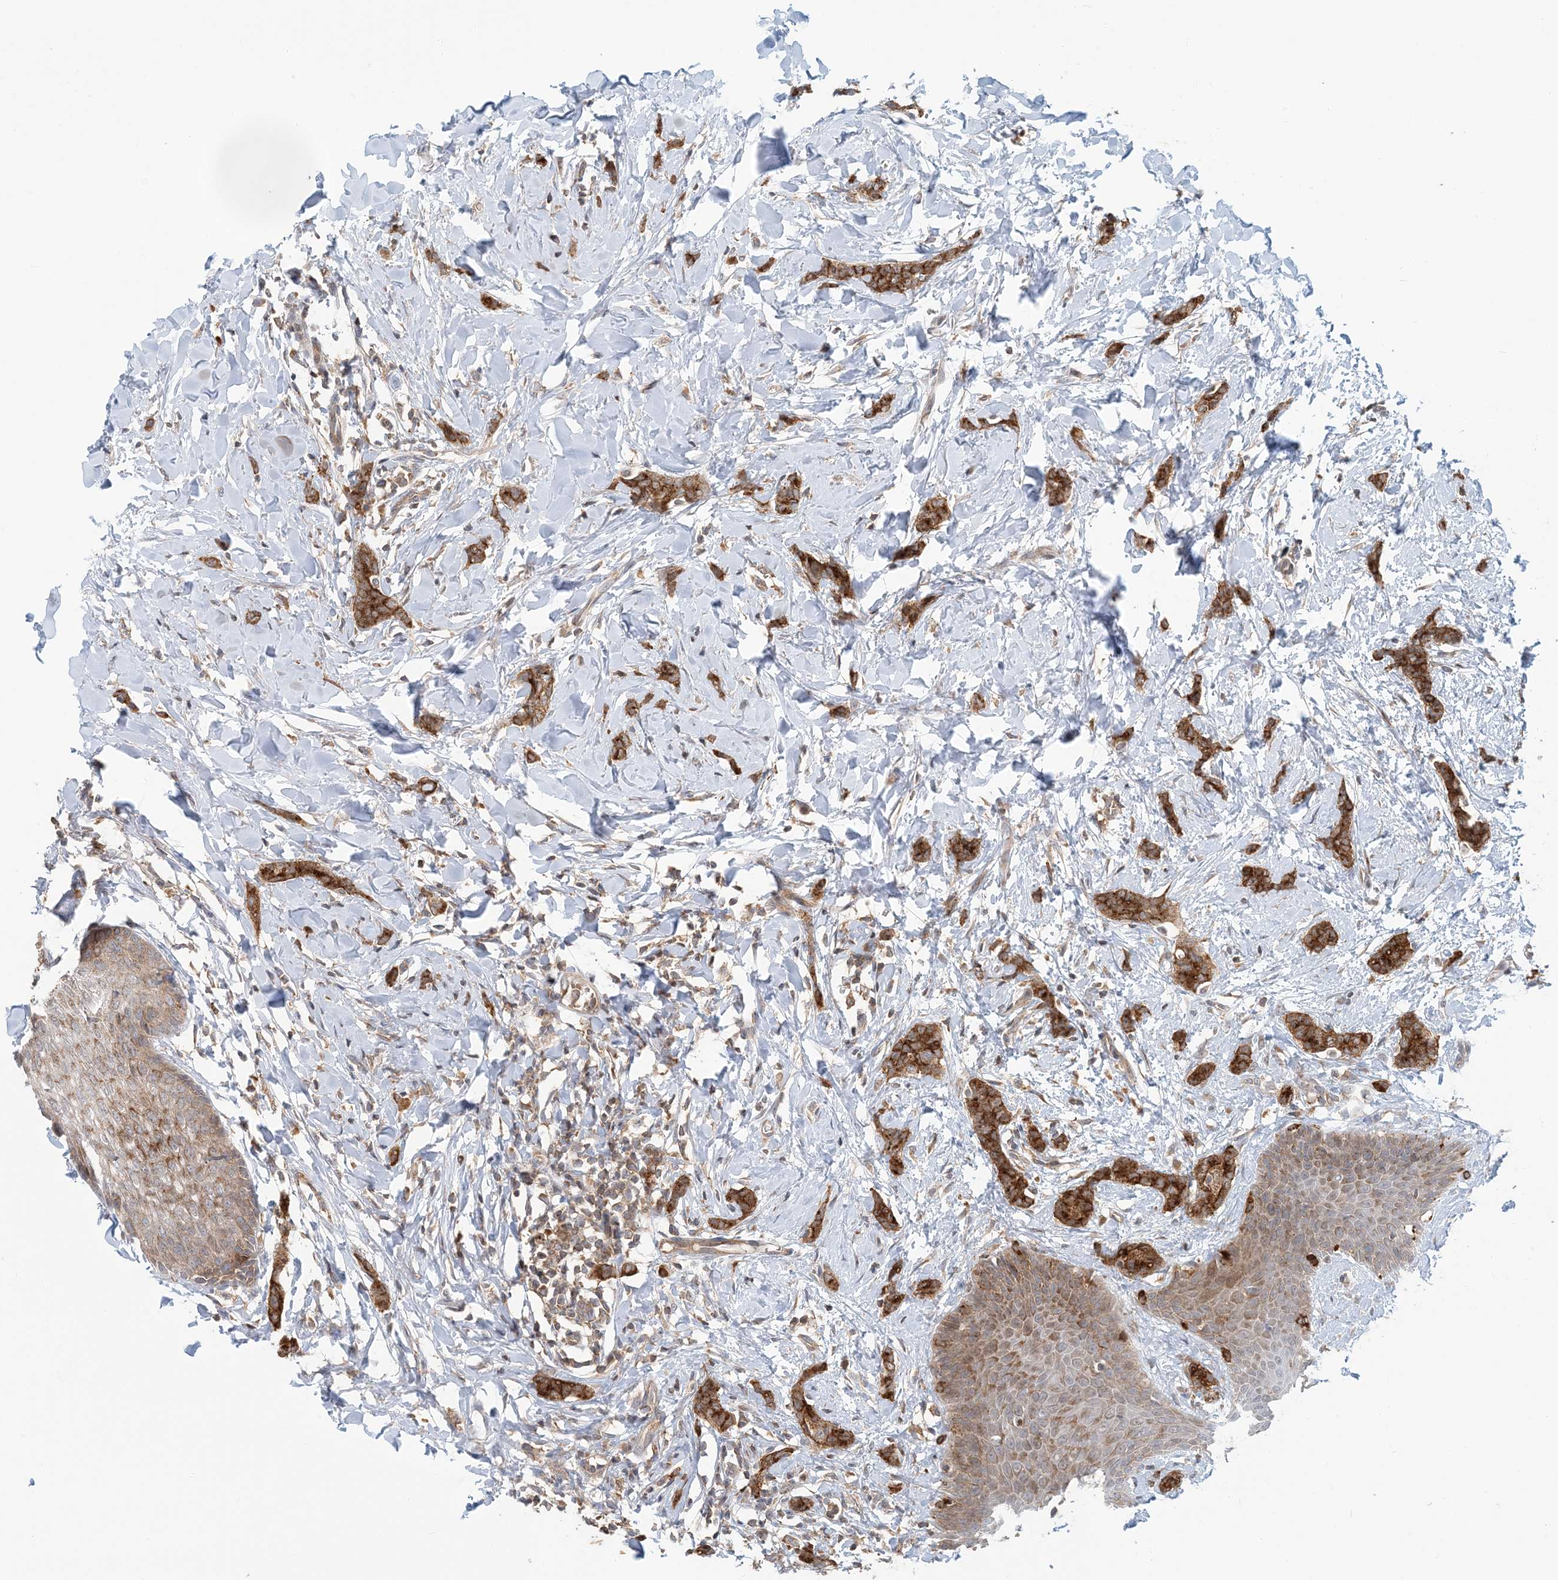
{"staining": {"intensity": "strong", "quantity": ">75%", "location": "cytoplasmic/membranous"}, "tissue": "breast cancer", "cell_type": "Tumor cells", "image_type": "cancer", "snomed": [{"axis": "morphology", "description": "Lobular carcinoma"}, {"axis": "topography", "description": "Skin"}, {"axis": "topography", "description": "Breast"}], "caption": "Lobular carcinoma (breast) stained with IHC exhibits strong cytoplasmic/membranous staining in approximately >75% of tumor cells.", "gene": "ATP13A2", "patient": {"sex": "female", "age": 46}}